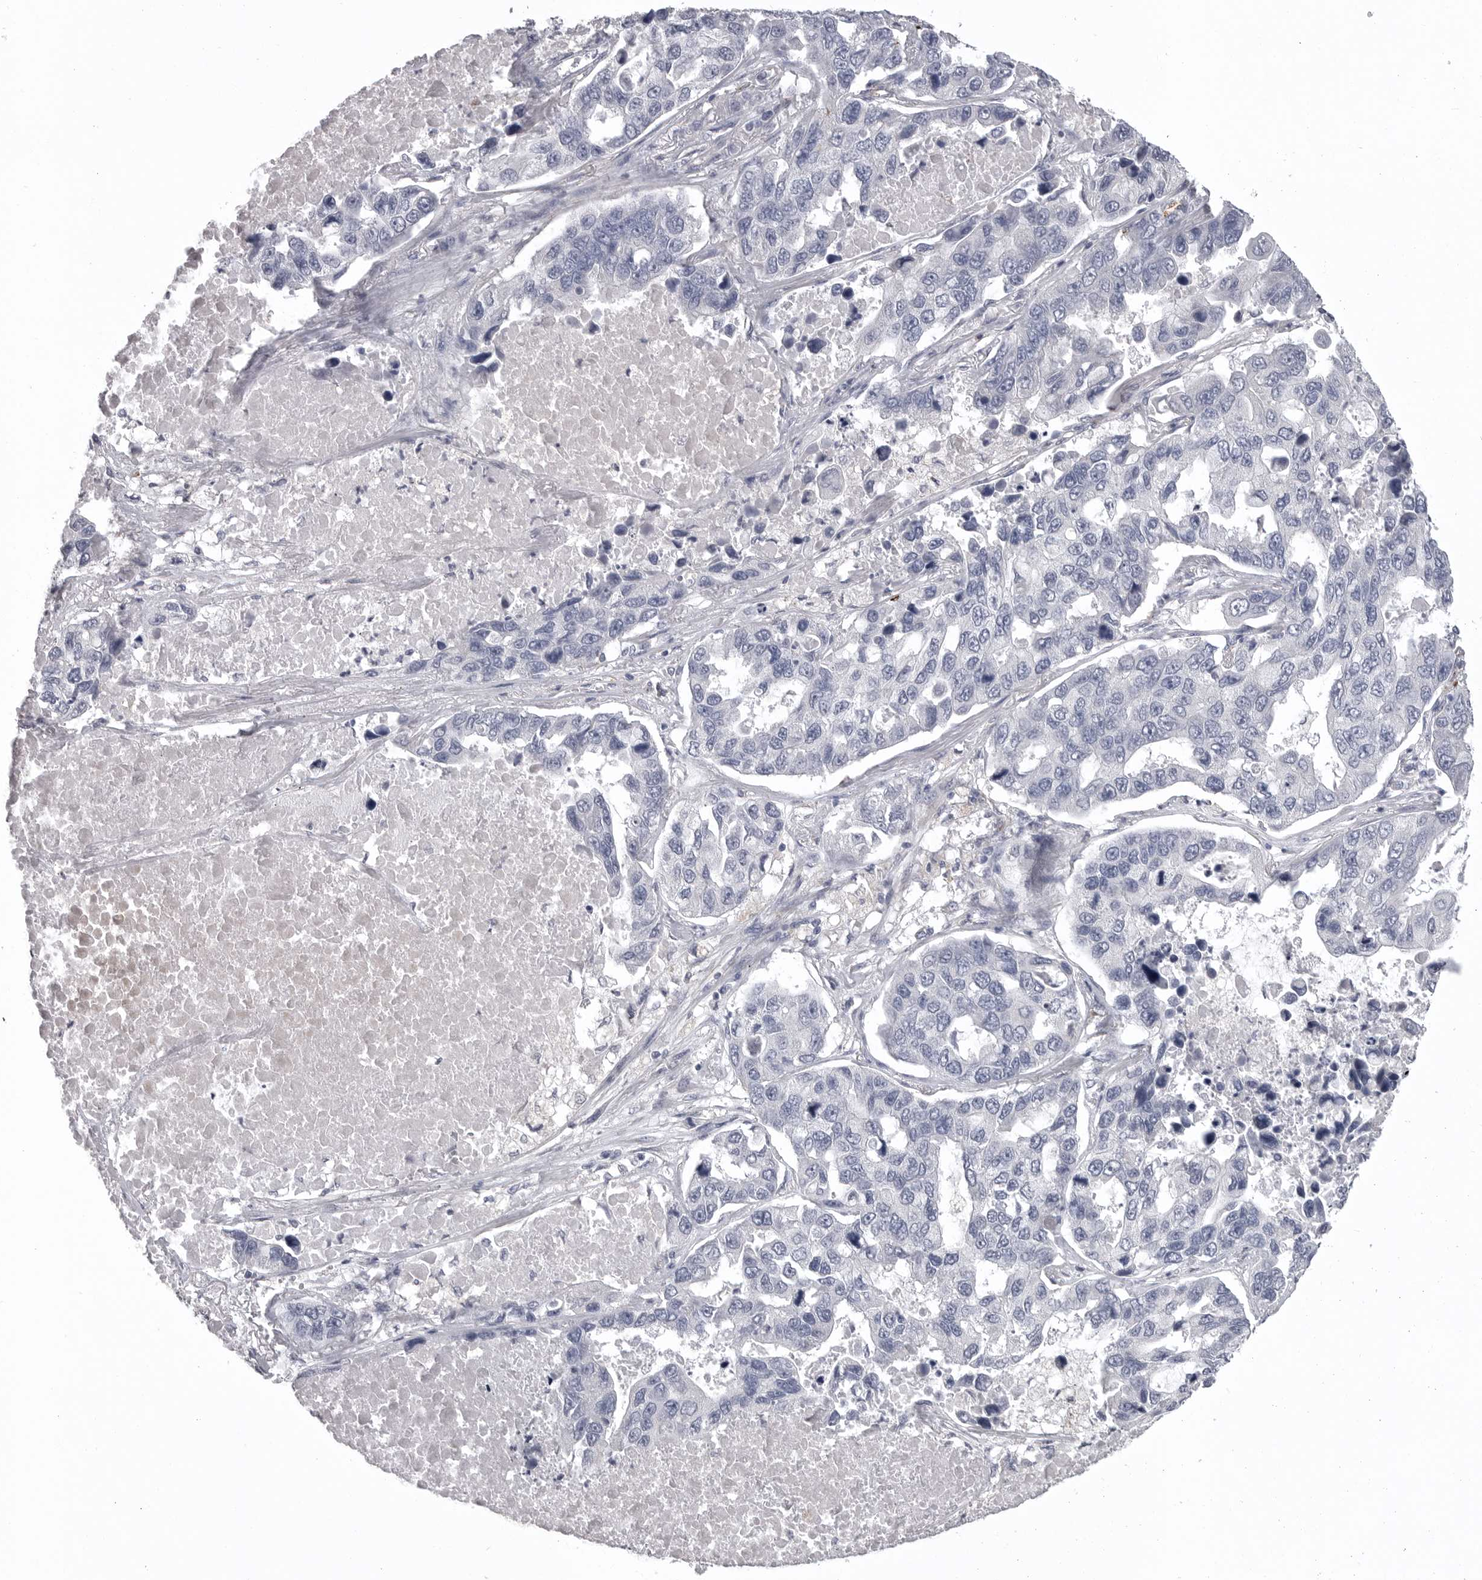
{"staining": {"intensity": "negative", "quantity": "none", "location": "none"}, "tissue": "lung cancer", "cell_type": "Tumor cells", "image_type": "cancer", "snomed": [{"axis": "morphology", "description": "Adenocarcinoma, NOS"}, {"axis": "topography", "description": "Lung"}], "caption": "There is no significant positivity in tumor cells of lung adenocarcinoma.", "gene": "SERPING1", "patient": {"sex": "male", "age": 64}}